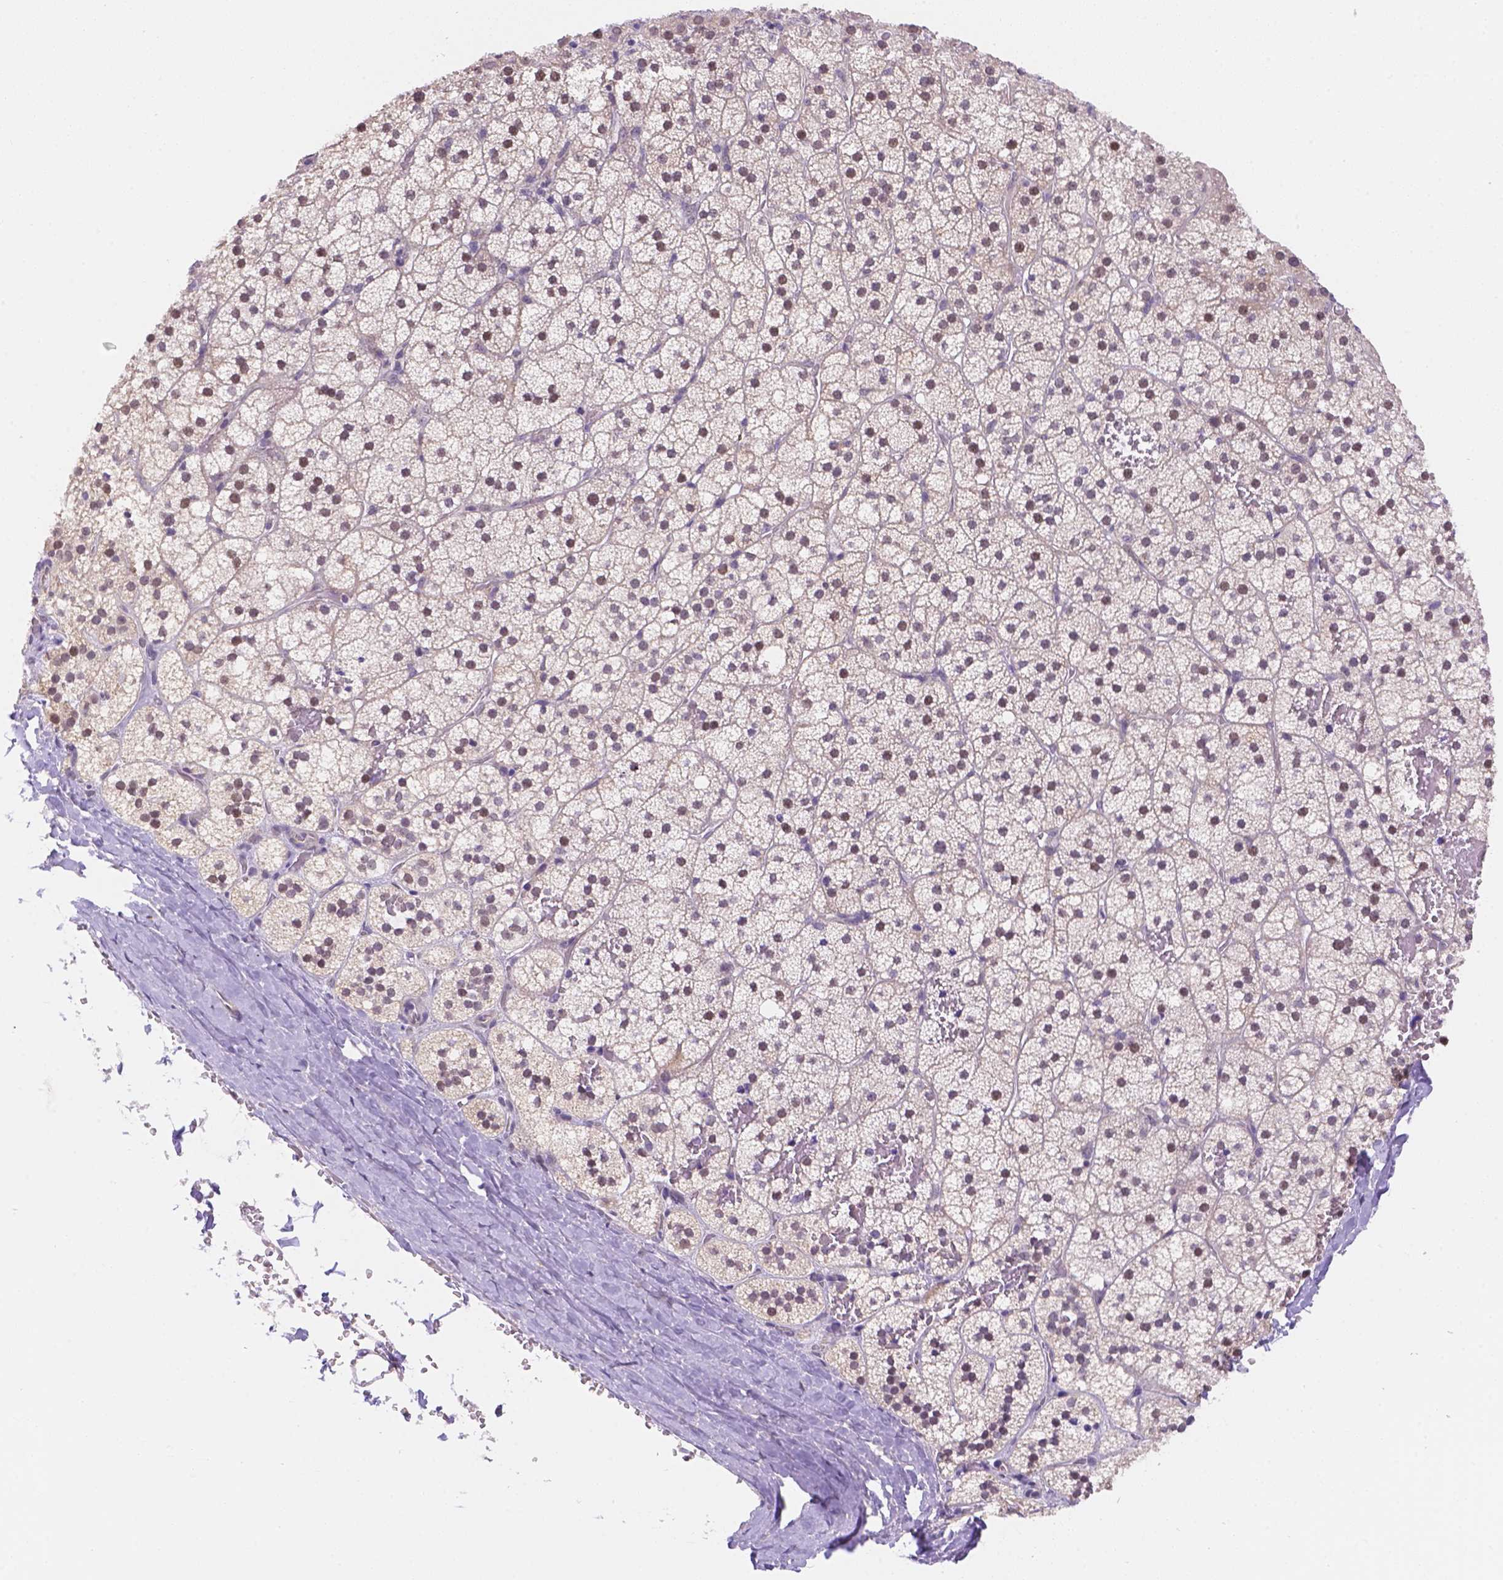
{"staining": {"intensity": "moderate", "quantity": "25%-75%", "location": "nuclear"}, "tissue": "adrenal gland", "cell_type": "Glandular cells", "image_type": "normal", "snomed": [{"axis": "morphology", "description": "Normal tissue, NOS"}, {"axis": "topography", "description": "Adrenal gland"}], "caption": "Brown immunohistochemical staining in normal human adrenal gland displays moderate nuclear staining in approximately 25%-75% of glandular cells. (DAB (3,3'-diaminobenzidine) IHC, brown staining for protein, blue staining for nuclei).", "gene": "NXPE2", "patient": {"sex": "male", "age": 53}}